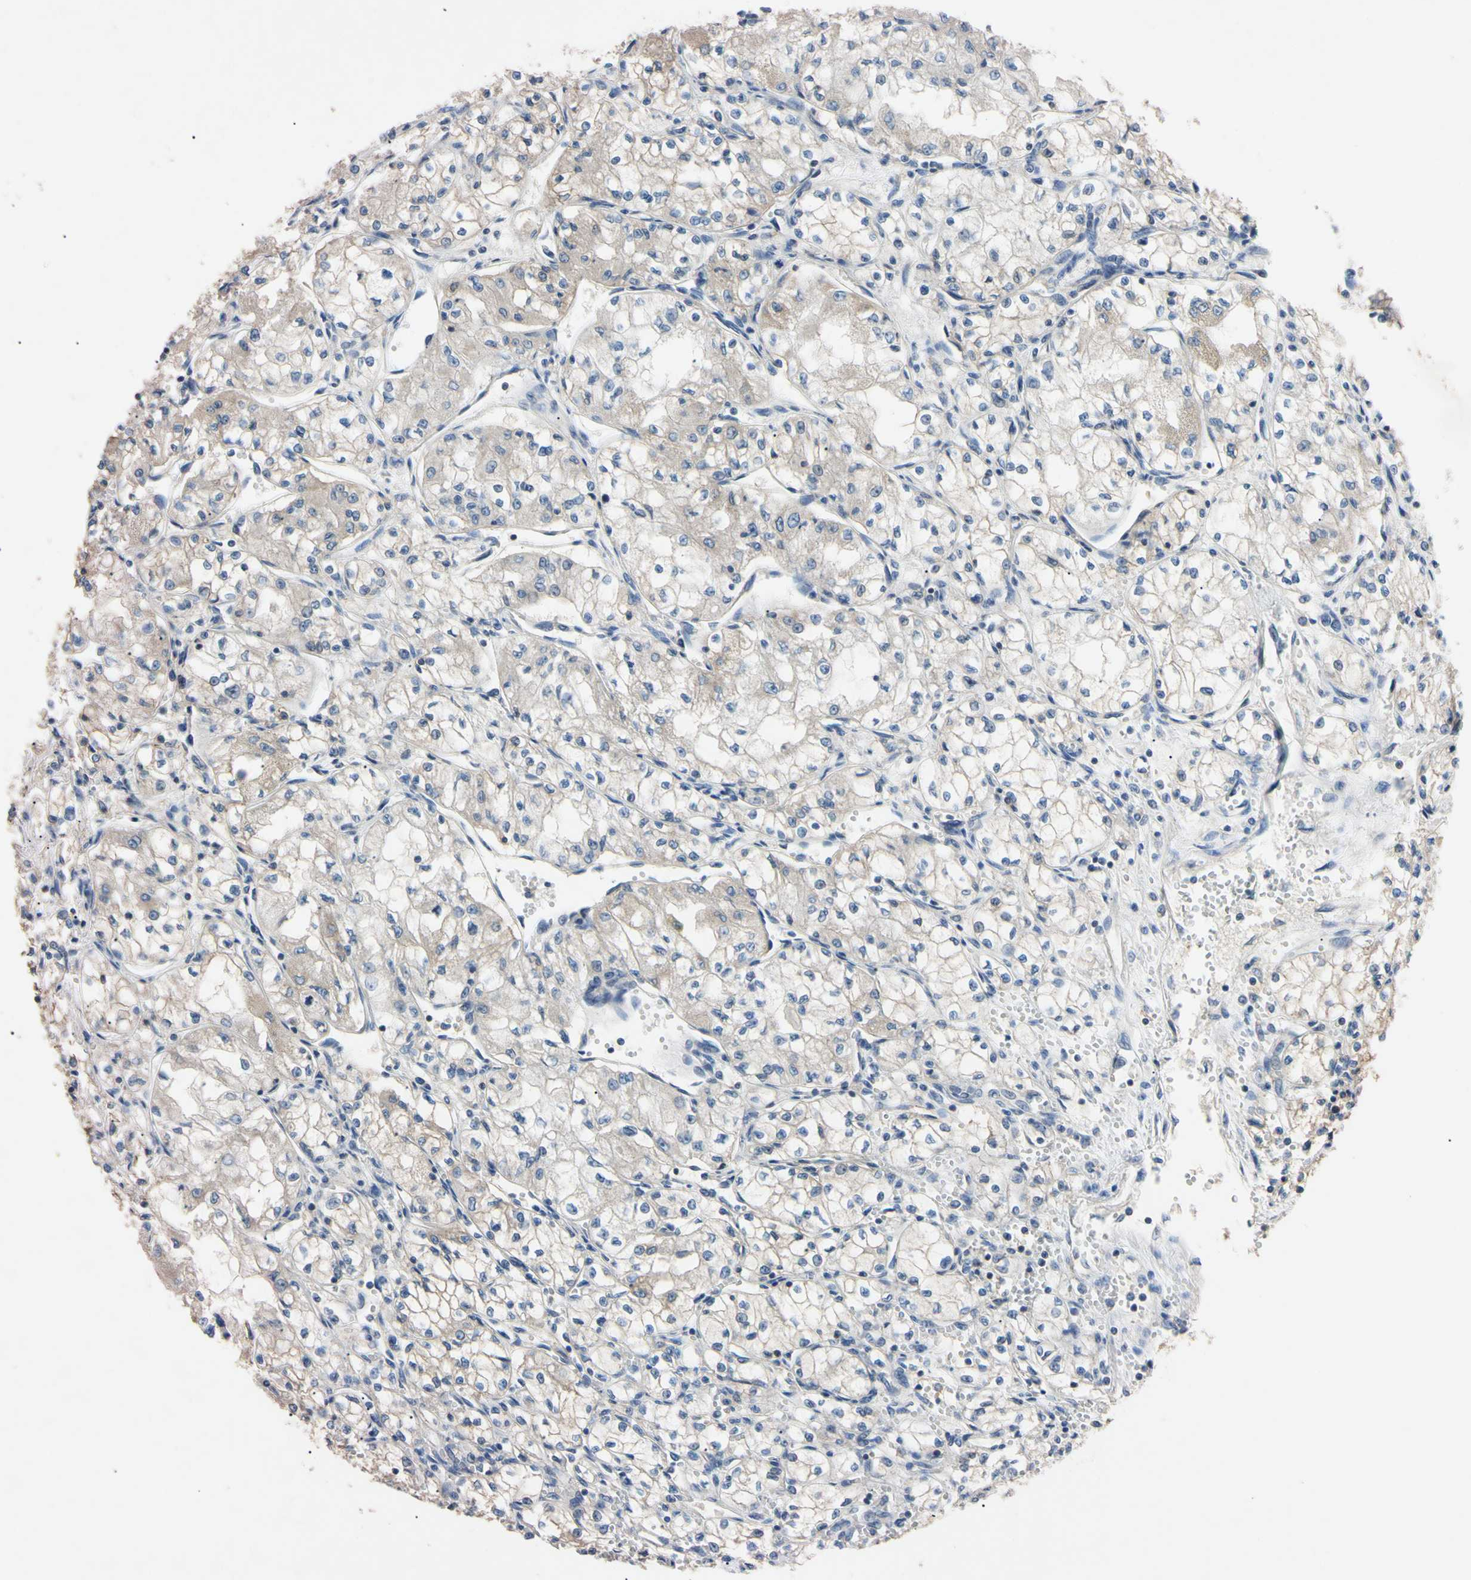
{"staining": {"intensity": "weak", "quantity": "<25%", "location": "cytoplasmic/membranous"}, "tissue": "renal cancer", "cell_type": "Tumor cells", "image_type": "cancer", "snomed": [{"axis": "morphology", "description": "Normal tissue, NOS"}, {"axis": "morphology", "description": "Adenocarcinoma, NOS"}, {"axis": "topography", "description": "Kidney"}], "caption": "An immunohistochemistry micrograph of renal cancer is shown. There is no staining in tumor cells of renal cancer.", "gene": "PNKD", "patient": {"sex": "male", "age": 59}}